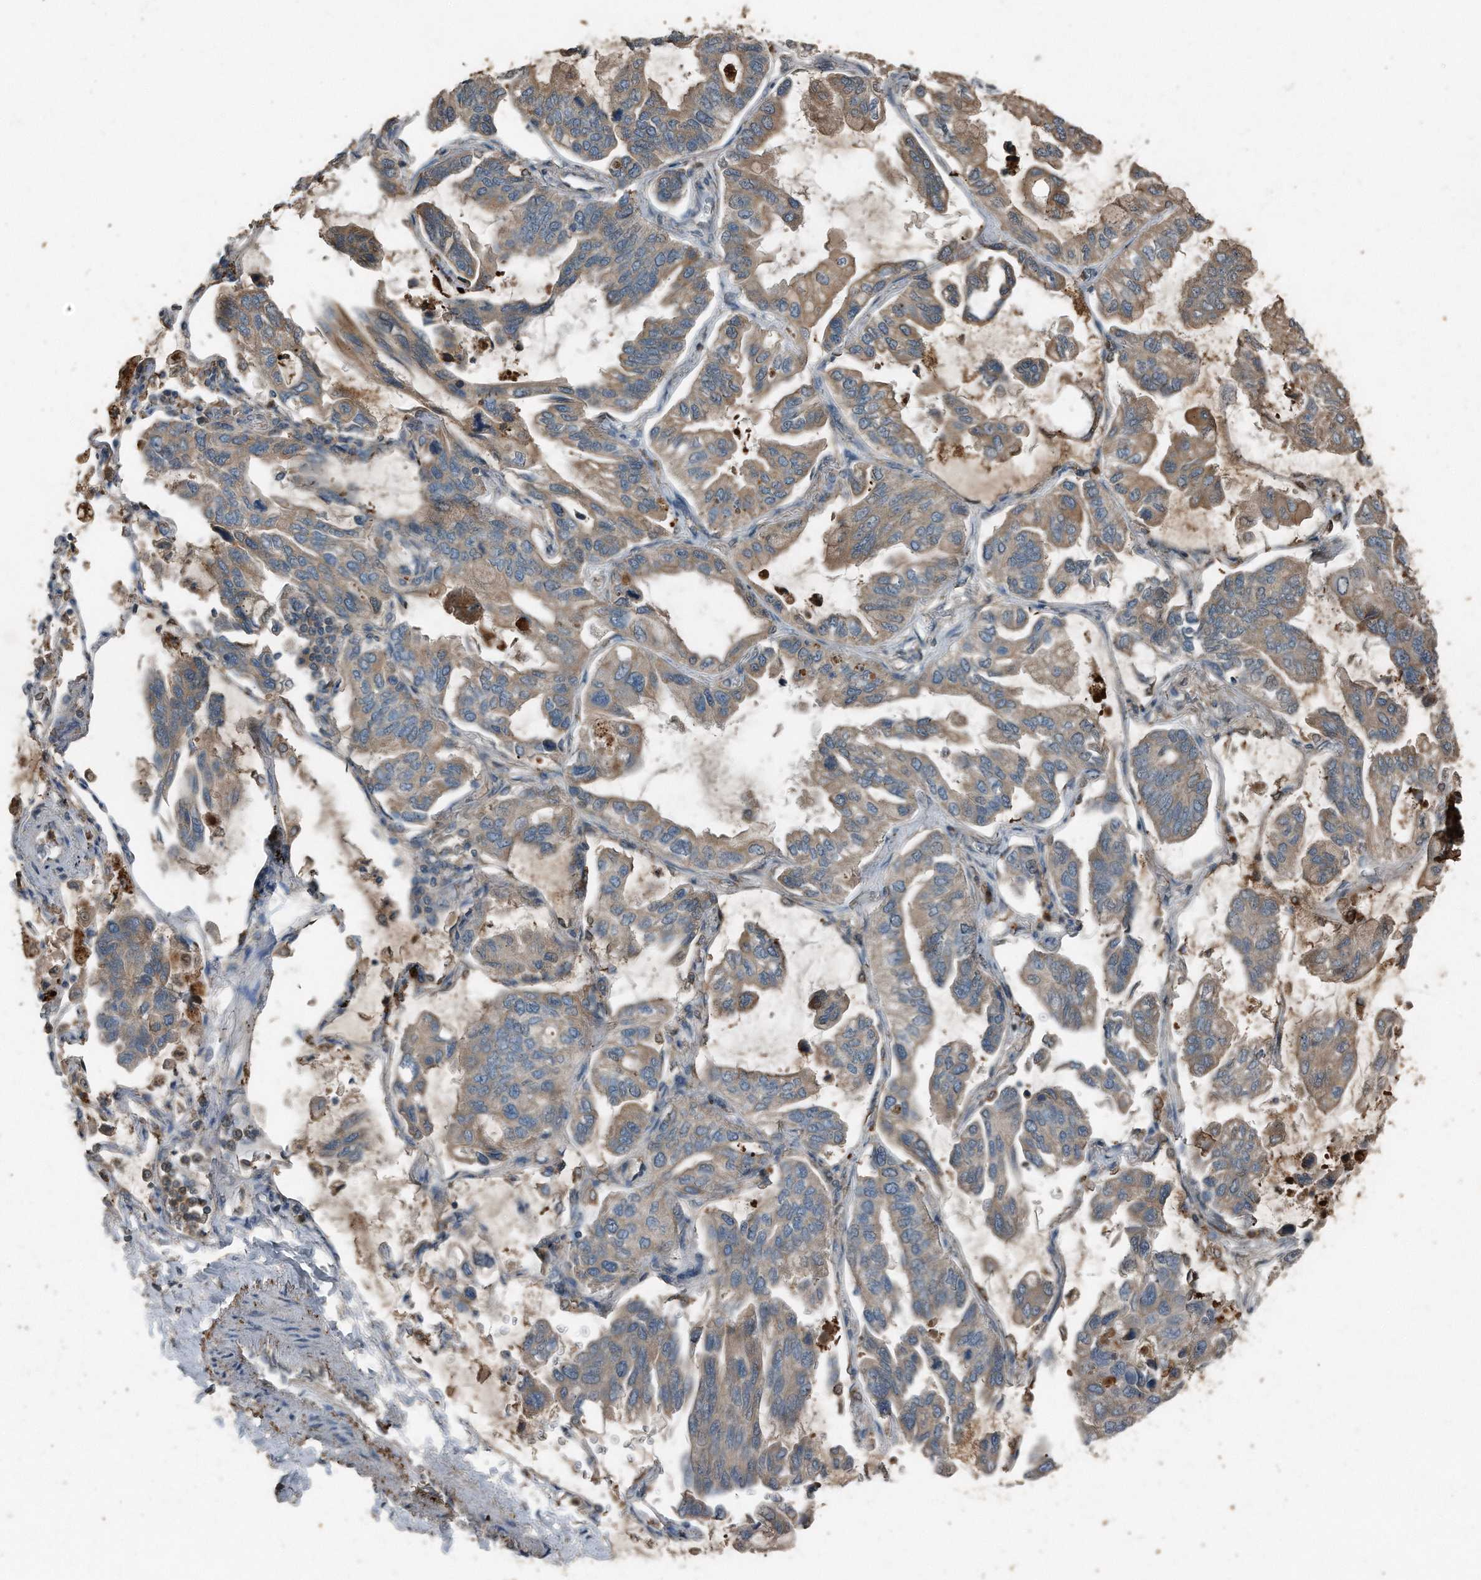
{"staining": {"intensity": "weak", "quantity": "25%-75%", "location": "cytoplasmic/membranous"}, "tissue": "lung cancer", "cell_type": "Tumor cells", "image_type": "cancer", "snomed": [{"axis": "morphology", "description": "Adenocarcinoma, NOS"}, {"axis": "topography", "description": "Lung"}], "caption": "IHC of adenocarcinoma (lung) demonstrates low levels of weak cytoplasmic/membranous staining in about 25%-75% of tumor cells. The protein is stained brown, and the nuclei are stained in blue (DAB (3,3'-diaminobenzidine) IHC with brightfield microscopy, high magnification).", "gene": "C9", "patient": {"sex": "male", "age": 64}}